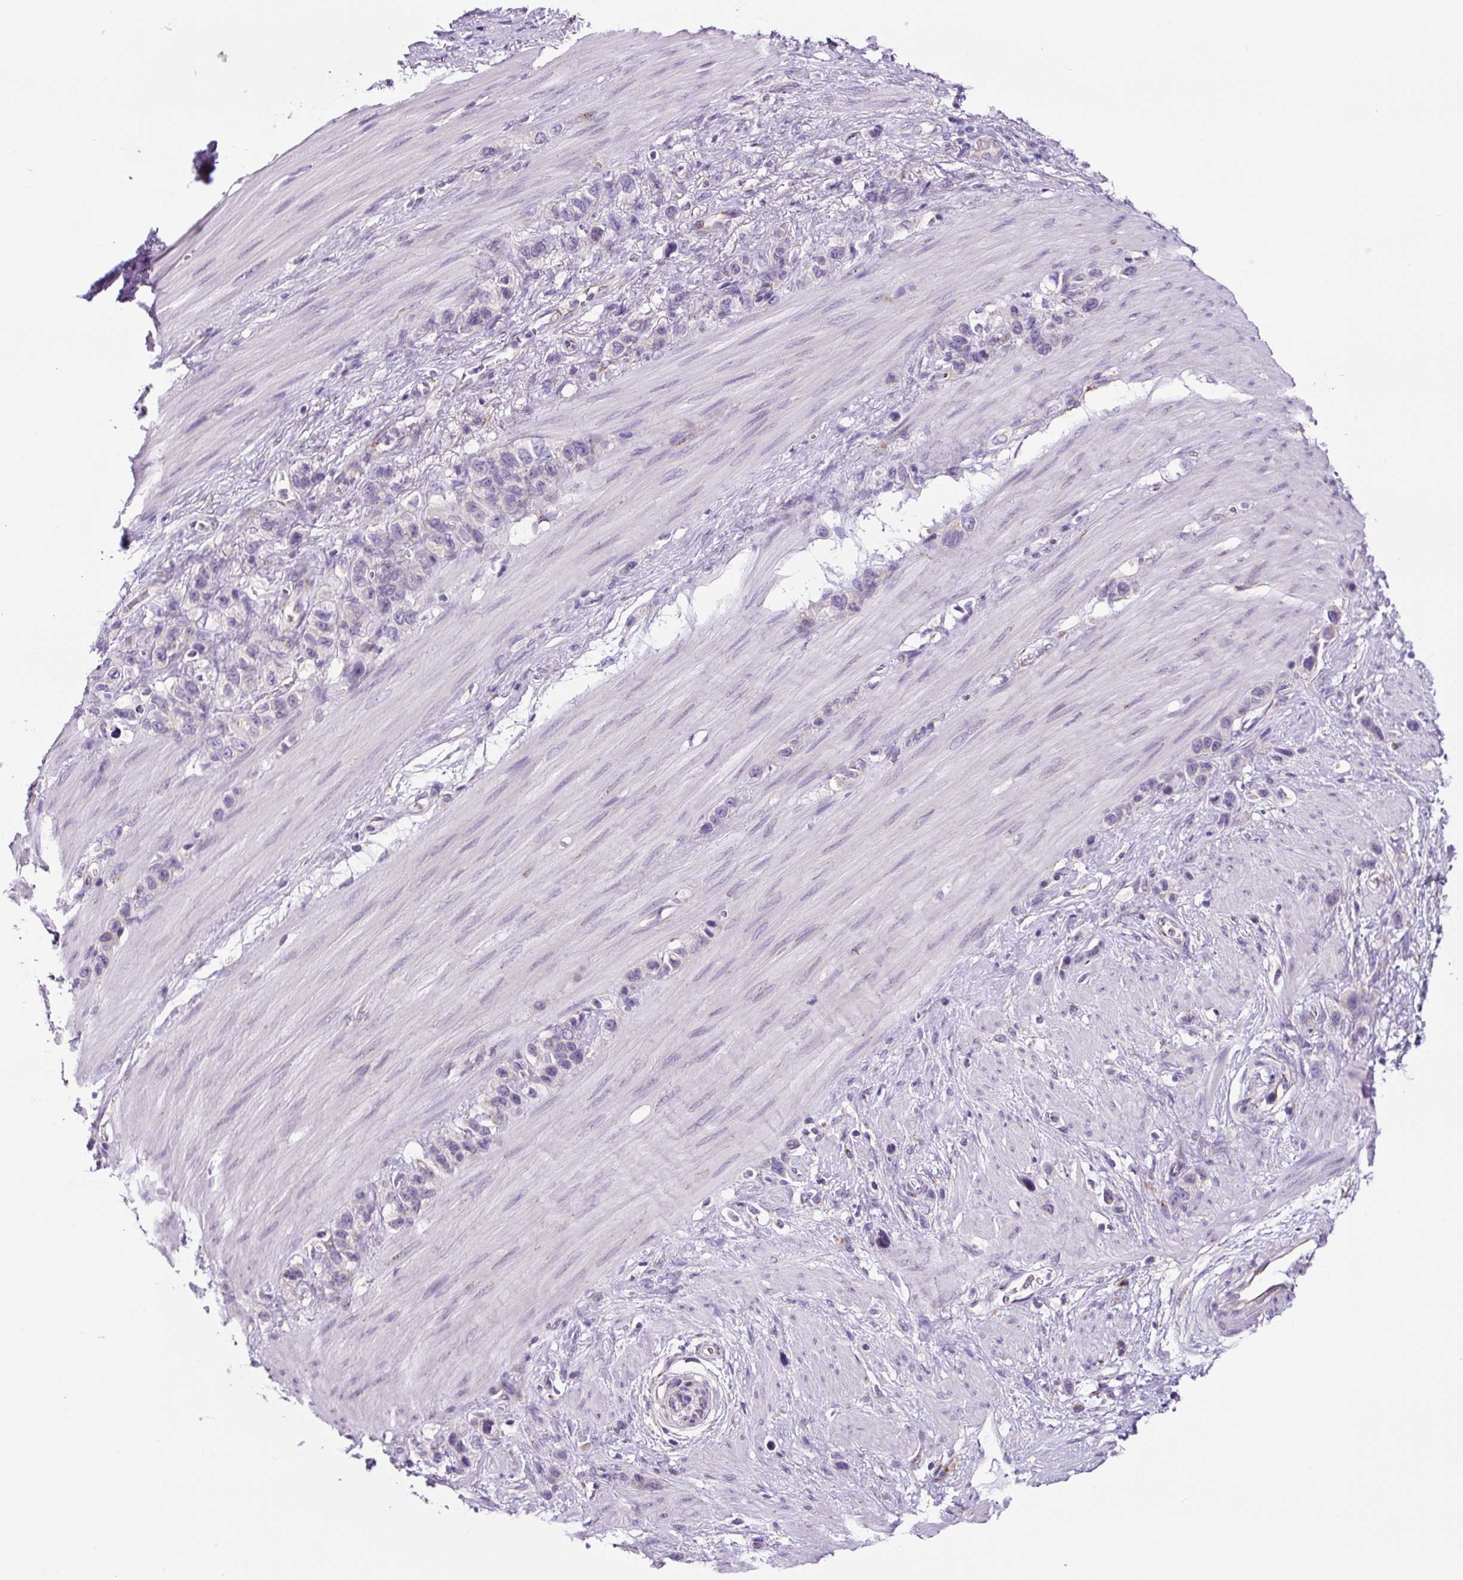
{"staining": {"intensity": "negative", "quantity": "none", "location": "none"}, "tissue": "stomach cancer", "cell_type": "Tumor cells", "image_type": "cancer", "snomed": [{"axis": "morphology", "description": "Adenocarcinoma, NOS"}, {"axis": "morphology", "description": "Adenocarcinoma, High grade"}, {"axis": "topography", "description": "Stomach, upper"}, {"axis": "topography", "description": "Stomach, lower"}], "caption": "There is no significant staining in tumor cells of stomach cancer. (DAB (3,3'-diaminobenzidine) immunohistochemistry (IHC) with hematoxylin counter stain).", "gene": "GORASP1", "patient": {"sex": "female", "age": 65}}